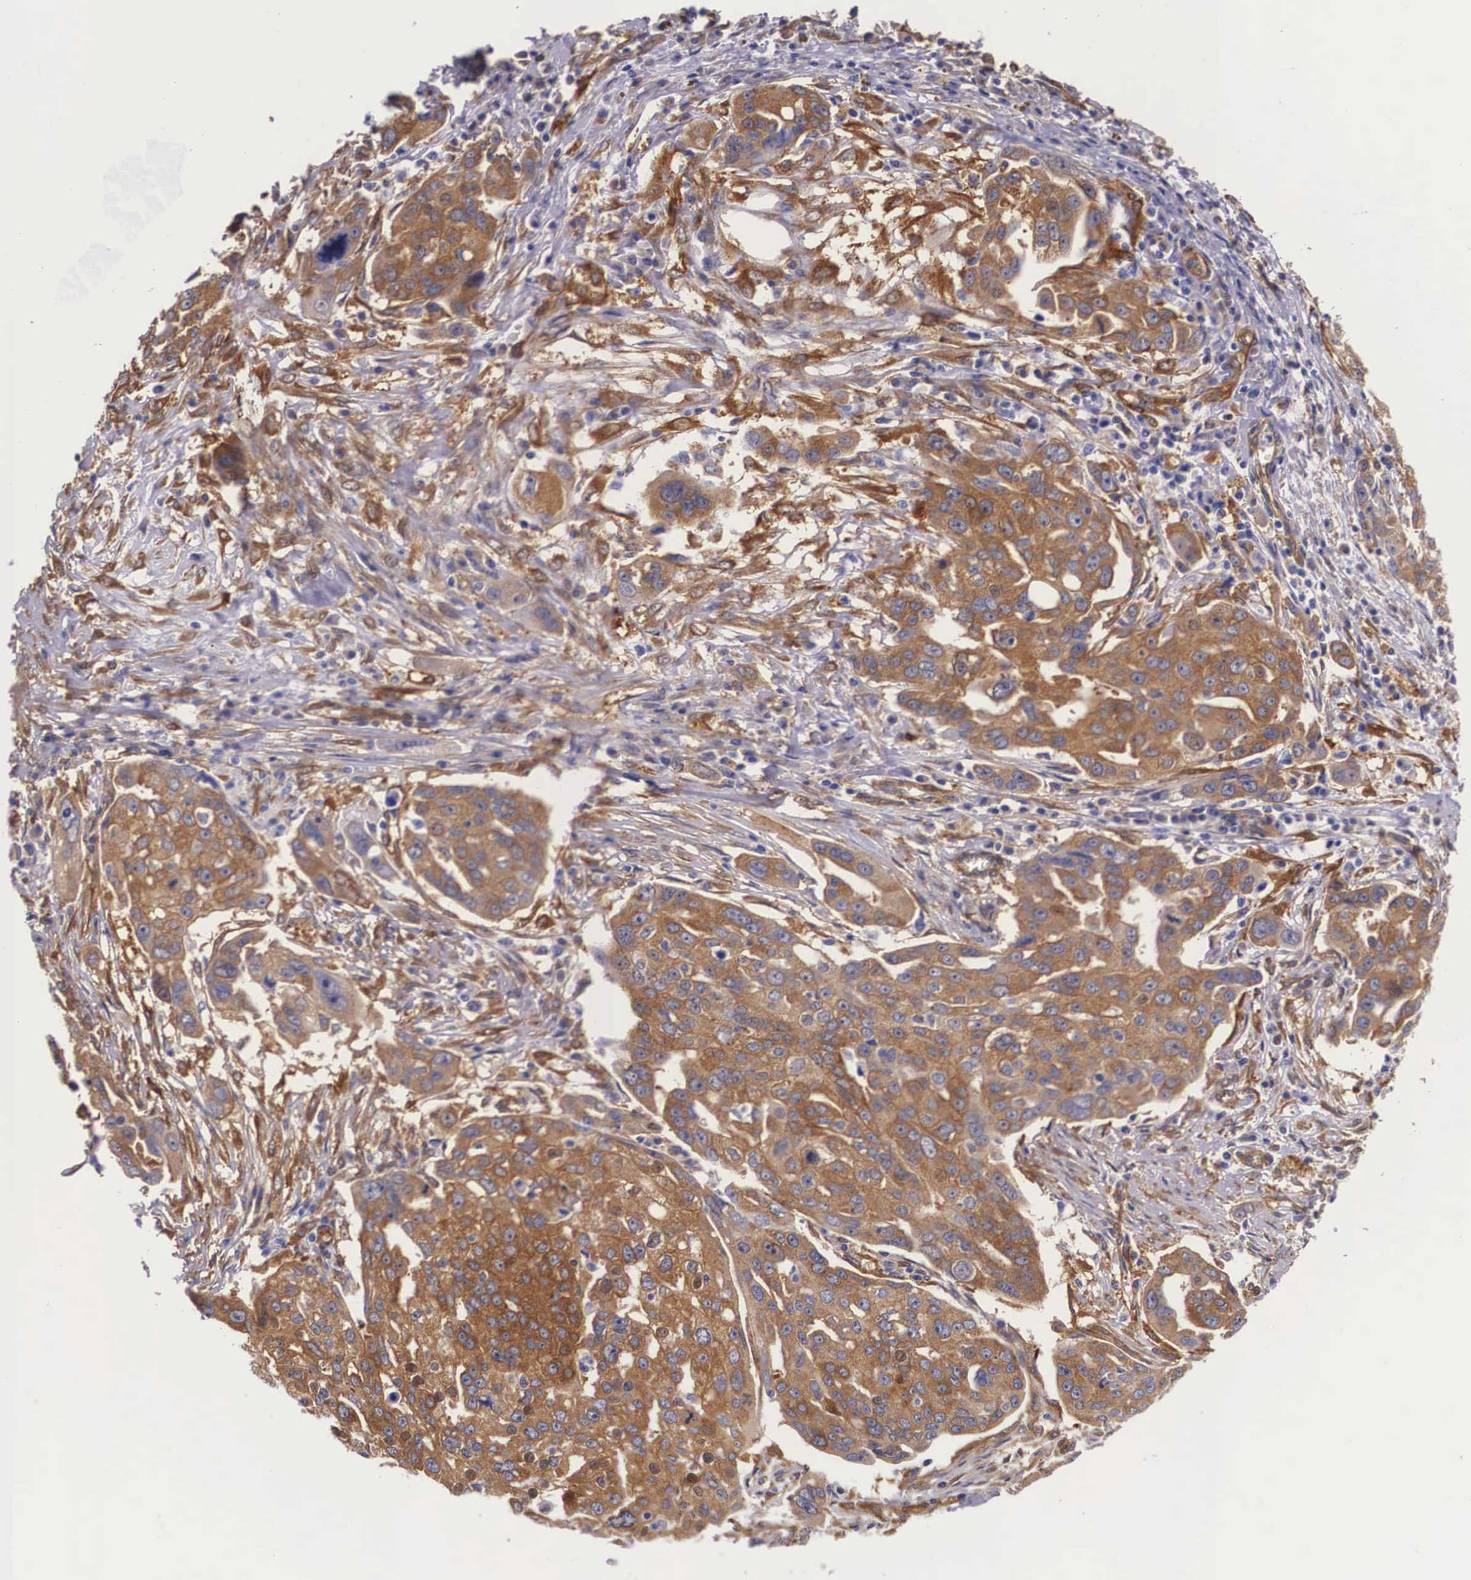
{"staining": {"intensity": "strong", "quantity": ">75%", "location": "cytoplasmic/membranous"}, "tissue": "ovarian cancer", "cell_type": "Tumor cells", "image_type": "cancer", "snomed": [{"axis": "morphology", "description": "Carcinoma, endometroid"}, {"axis": "topography", "description": "Ovary"}], "caption": "A photomicrograph of endometroid carcinoma (ovarian) stained for a protein shows strong cytoplasmic/membranous brown staining in tumor cells.", "gene": "BCAR1", "patient": {"sex": "female", "age": 75}}